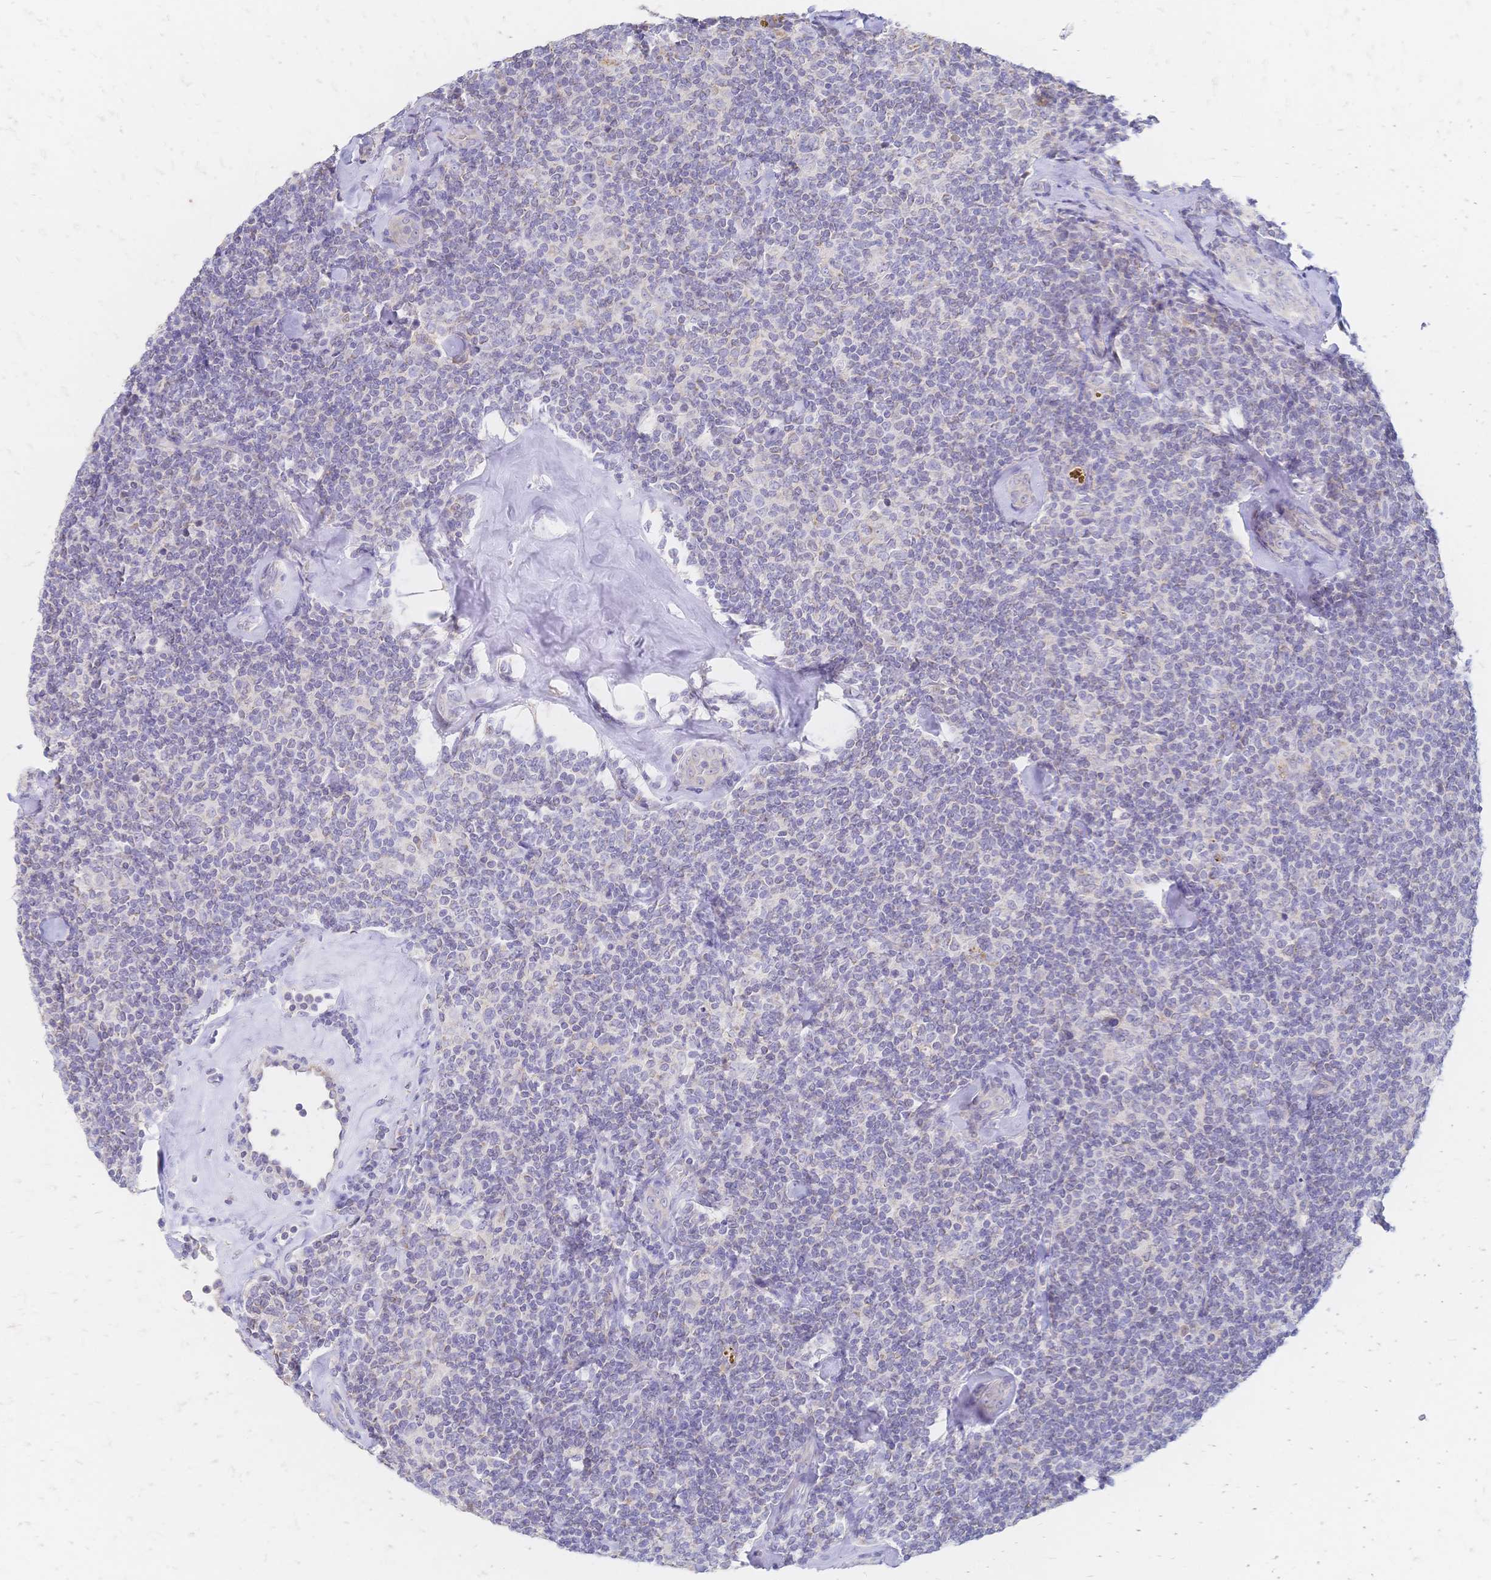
{"staining": {"intensity": "negative", "quantity": "none", "location": "none"}, "tissue": "lymphoma", "cell_type": "Tumor cells", "image_type": "cancer", "snomed": [{"axis": "morphology", "description": "Malignant lymphoma, non-Hodgkin's type, Low grade"}, {"axis": "topography", "description": "Lymph node"}], "caption": "IHC image of neoplastic tissue: lymphoma stained with DAB demonstrates no significant protein staining in tumor cells.", "gene": "VWC2L", "patient": {"sex": "female", "age": 56}}